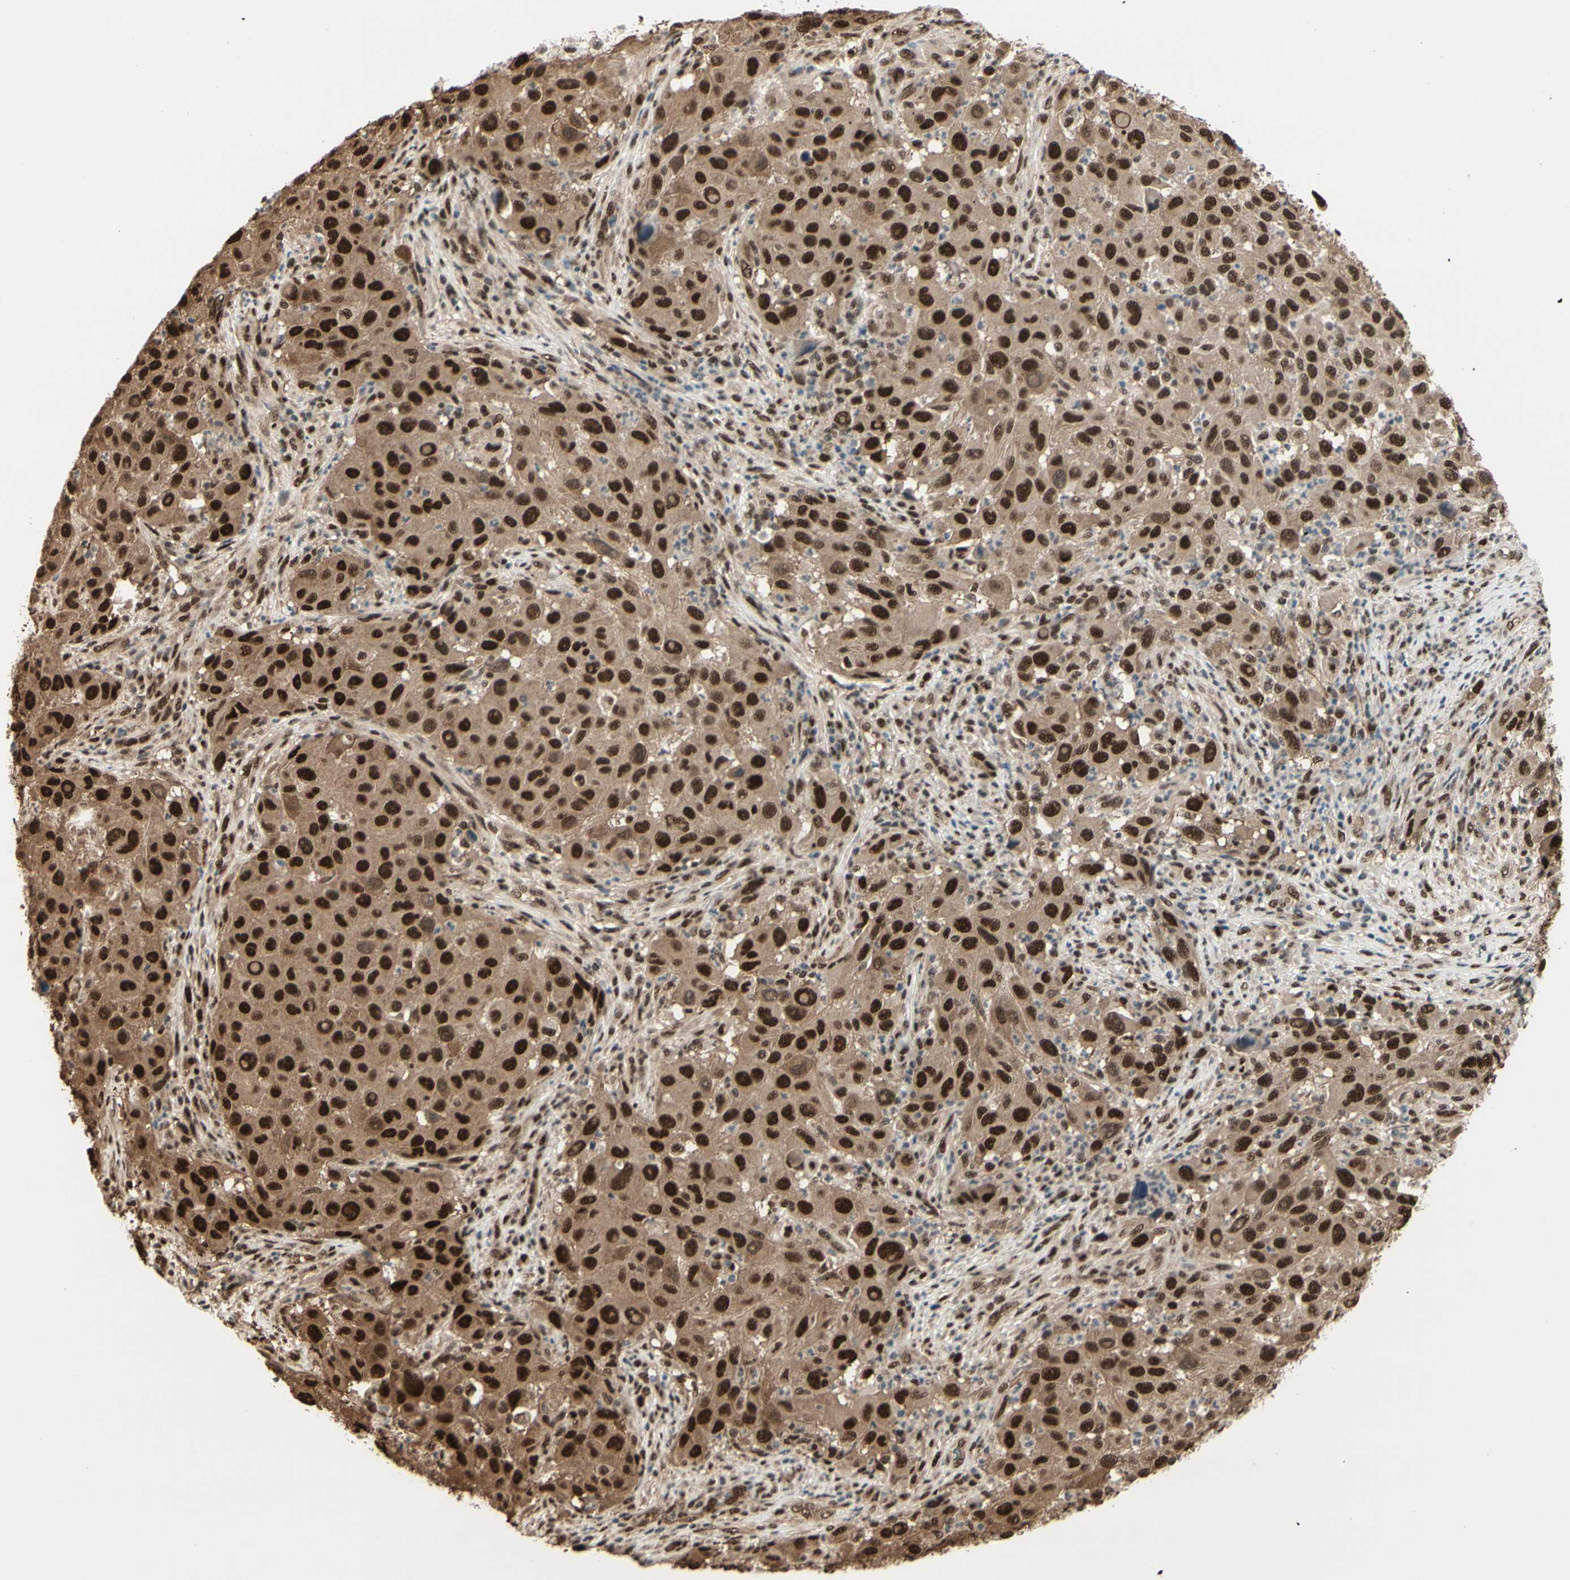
{"staining": {"intensity": "strong", "quantity": ">75%", "location": "cytoplasmic/membranous,nuclear"}, "tissue": "melanoma", "cell_type": "Tumor cells", "image_type": "cancer", "snomed": [{"axis": "morphology", "description": "Malignant melanoma, Metastatic site"}, {"axis": "topography", "description": "Lymph node"}], "caption": "Malignant melanoma (metastatic site) stained with a protein marker reveals strong staining in tumor cells.", "gene": "HSF1", "patient": {"sex": "male", "age": 61}}